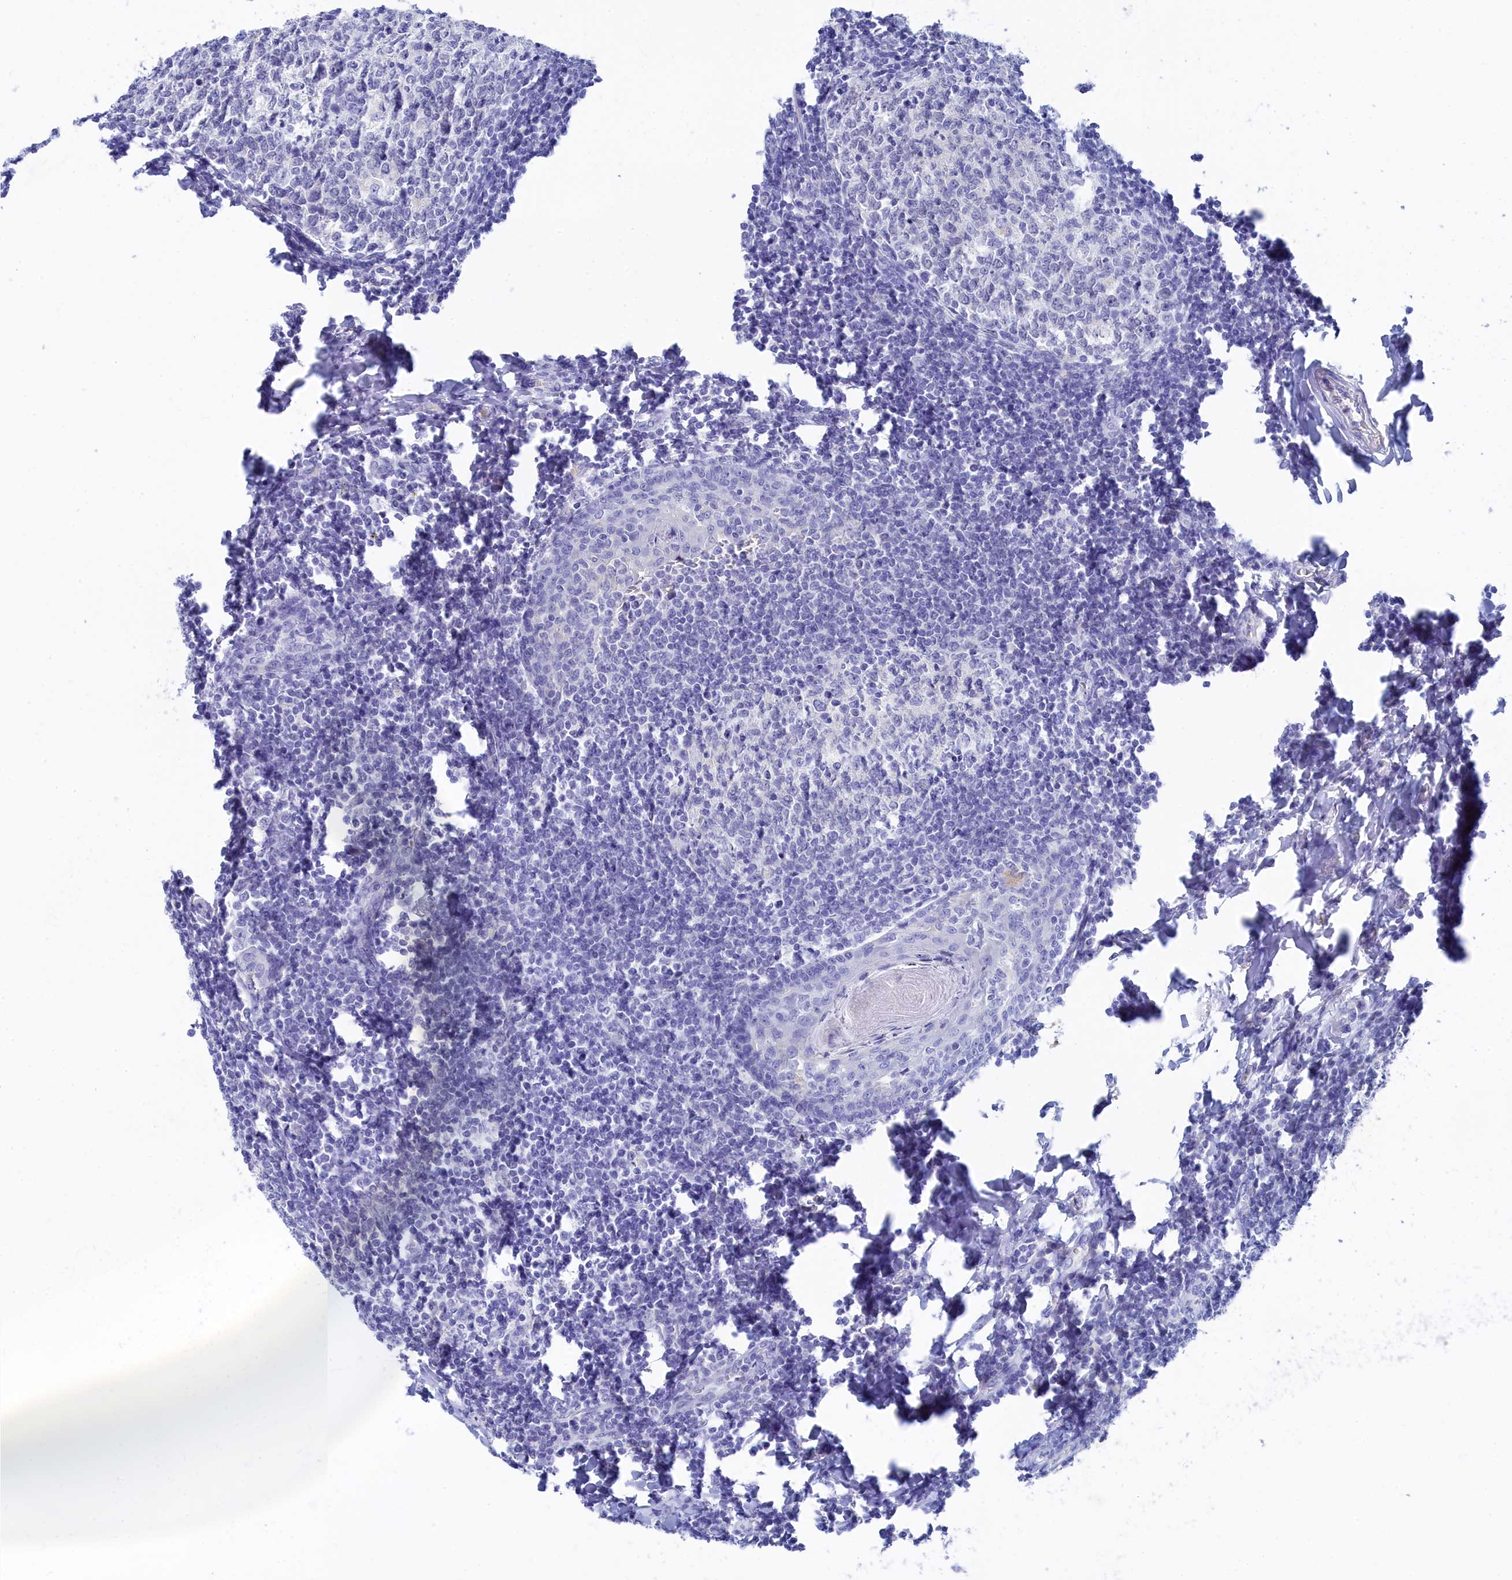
{"staining": {"intensity": "negative", "quantity": "none", "location": "none"}, "tissue": "tonsil", "cell_type": "Germinal center cells", "image_type": "normal", "snomed": [{"axis": "morphology", "description": "Normal tissue, NOS"}, {"axis": "topography", "description": "Tonsil"}], "caption": "Histopathology image shows no protein staining in germinal center cells of unremarkable tonsil.", "gene": "TRIM10", "patient": {"sex": "female", "age": 19}}